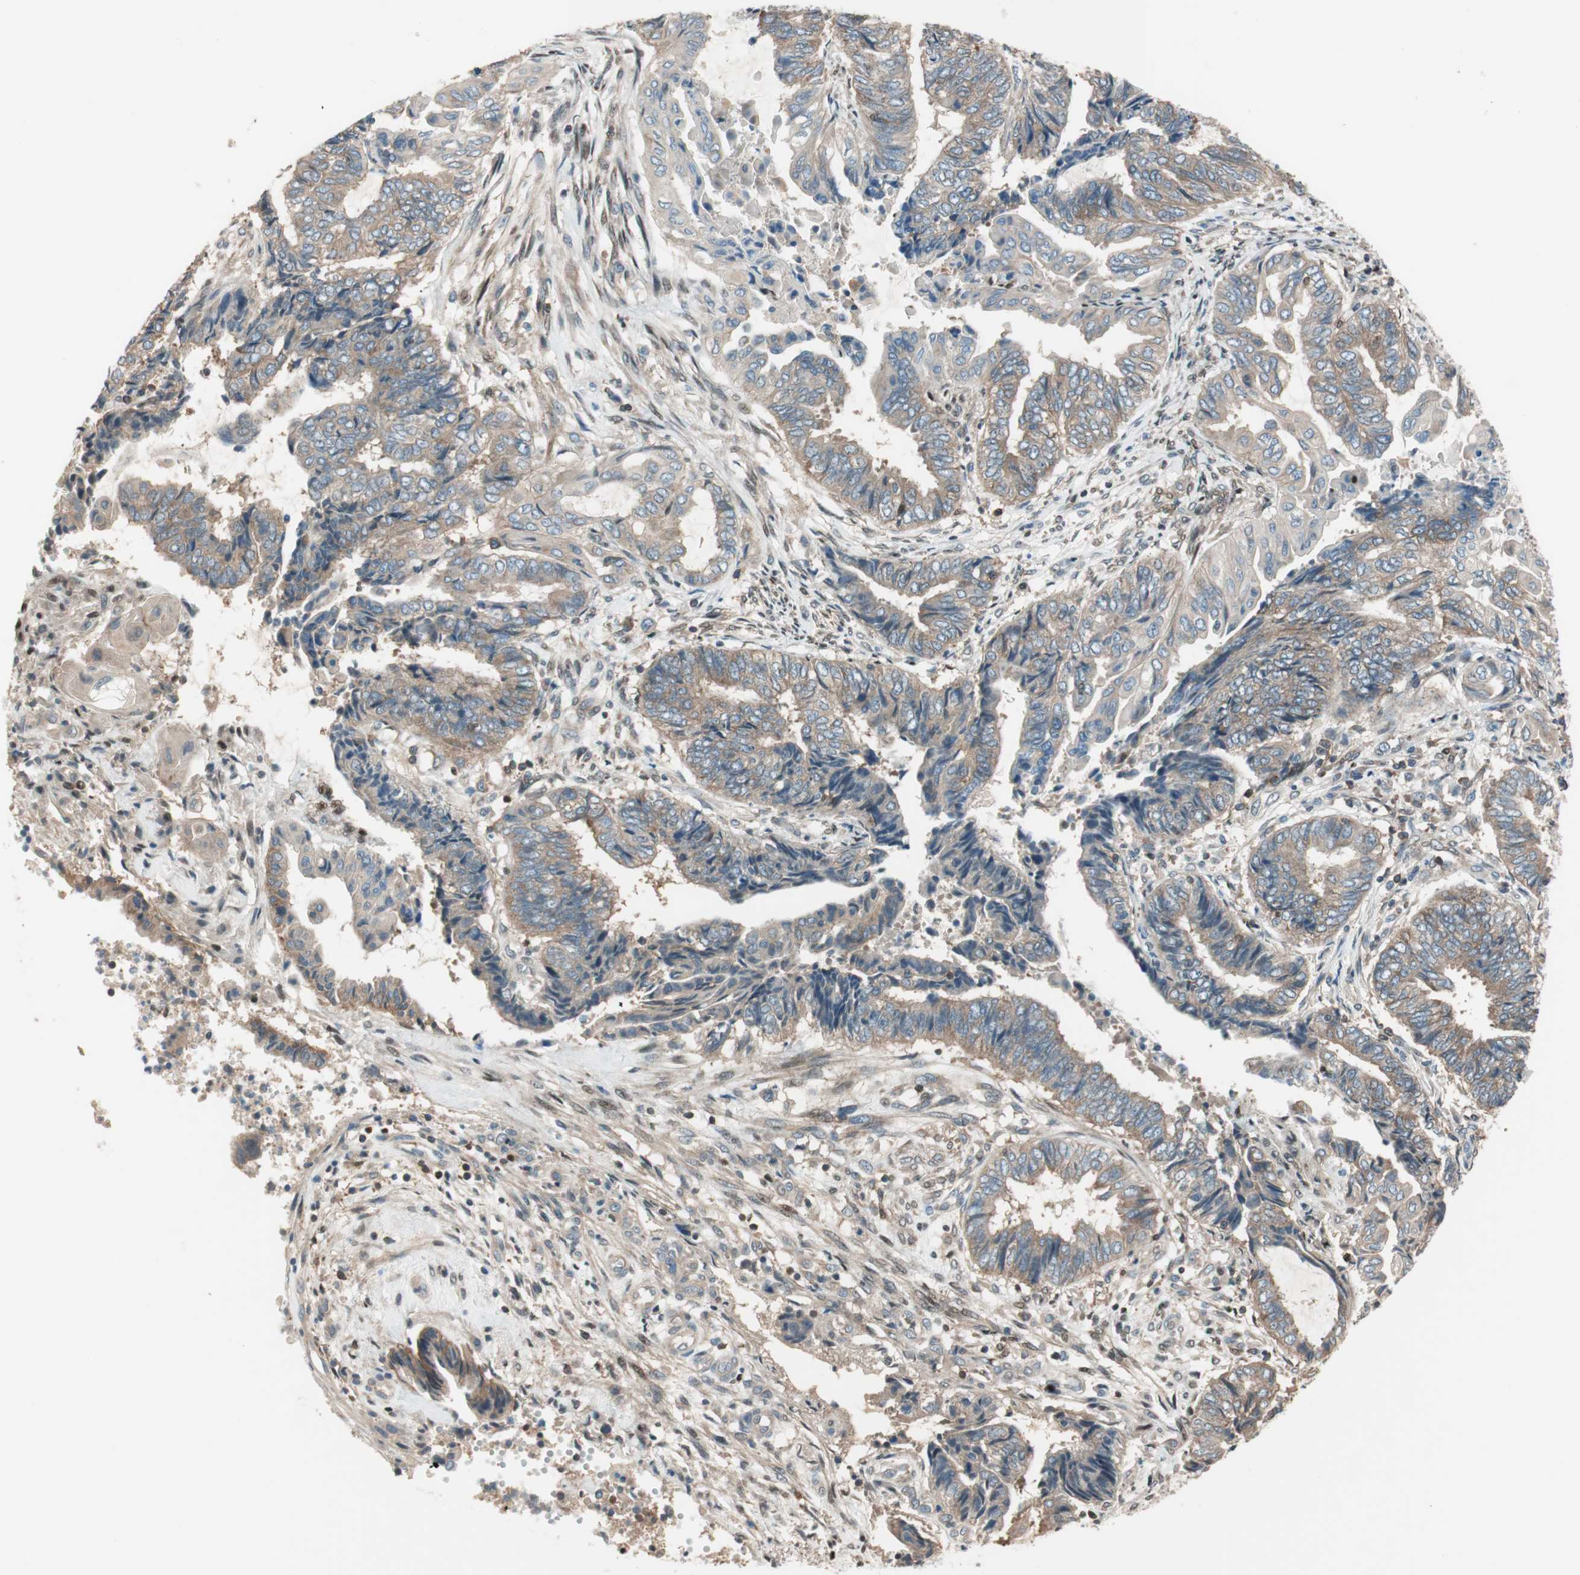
{"staining": {"intensity": "moderate", "quantity": ">75%", "location": "cytoplasmic/membranous"}, "tissue": "endometrial cancer", "cell_type": "Tumor cells", "image_type": "cancer", "snomed": [{"axis": "morphology", "description": "Adenocarcinoma, NOS"}, {"axis": "topography", "description": "Uterus"}, {"axis": "topography", "description": "Endometrium"}], "caption": "Adenocarcinoma (endometrial) stained with a brown dye demonstrates moderate cytoplasmic/membranous positive positivity in about >75% of tumor cells.", "gene": "BIN1", "patient": {"sex": "female", "age": 70}}